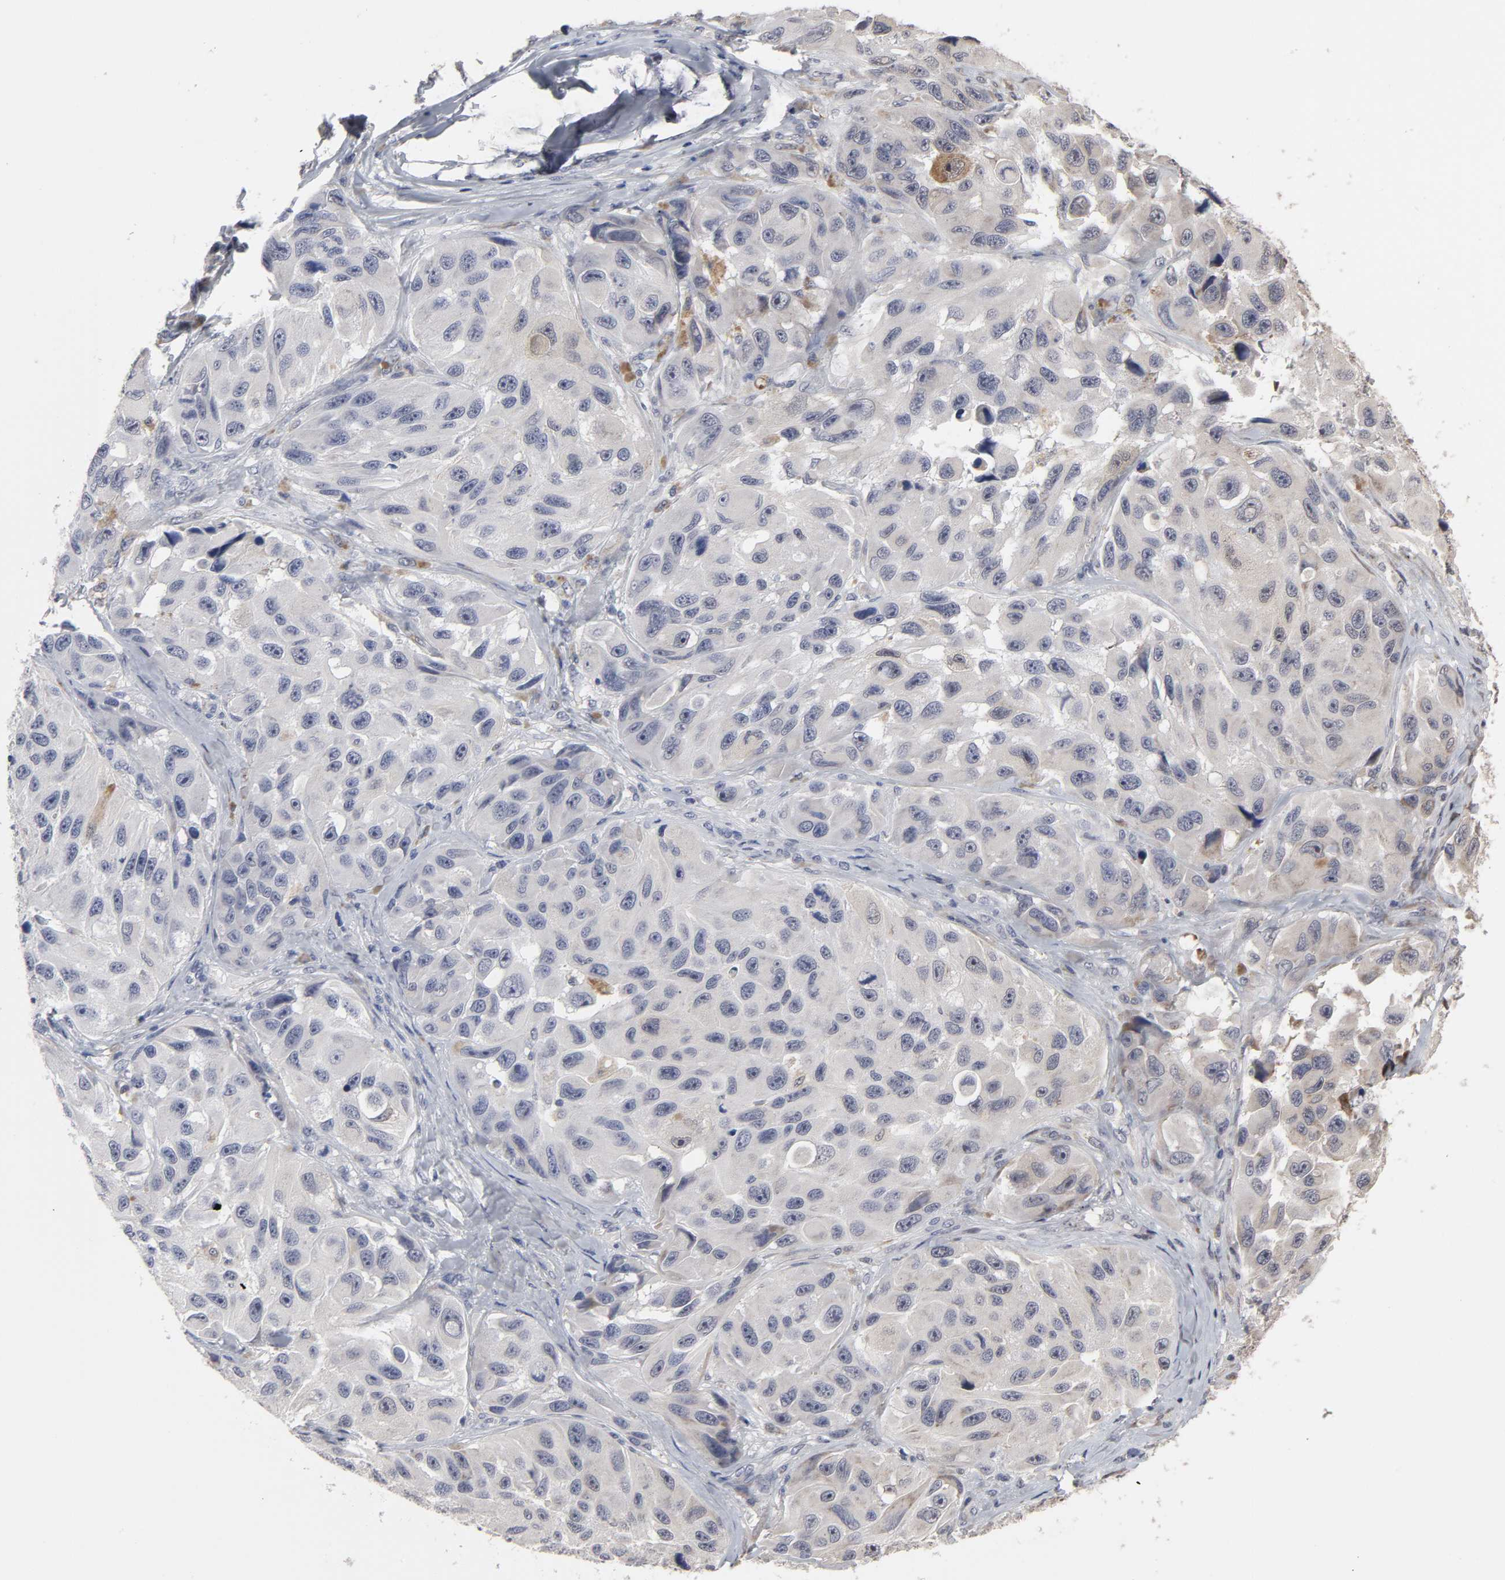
{"staining": {"intensity": "weak", "quantity": "<25%", "location": "cytoplasmic/membranous"}, "tissue": "melanoma", "cell_type": "Tumor cells", "image_type": "cancer", "snomed": [{"axis": "morphology", "description": "Malignant melanoma, NOS"}, {"axis": "topography", "description": "Skin"}], "caption": "Immunohistochemistry of human melanoma exhibits no staining in tumor cells.", "gene": "HNF4A", "patient": {"sex": "female", "age": 73}}